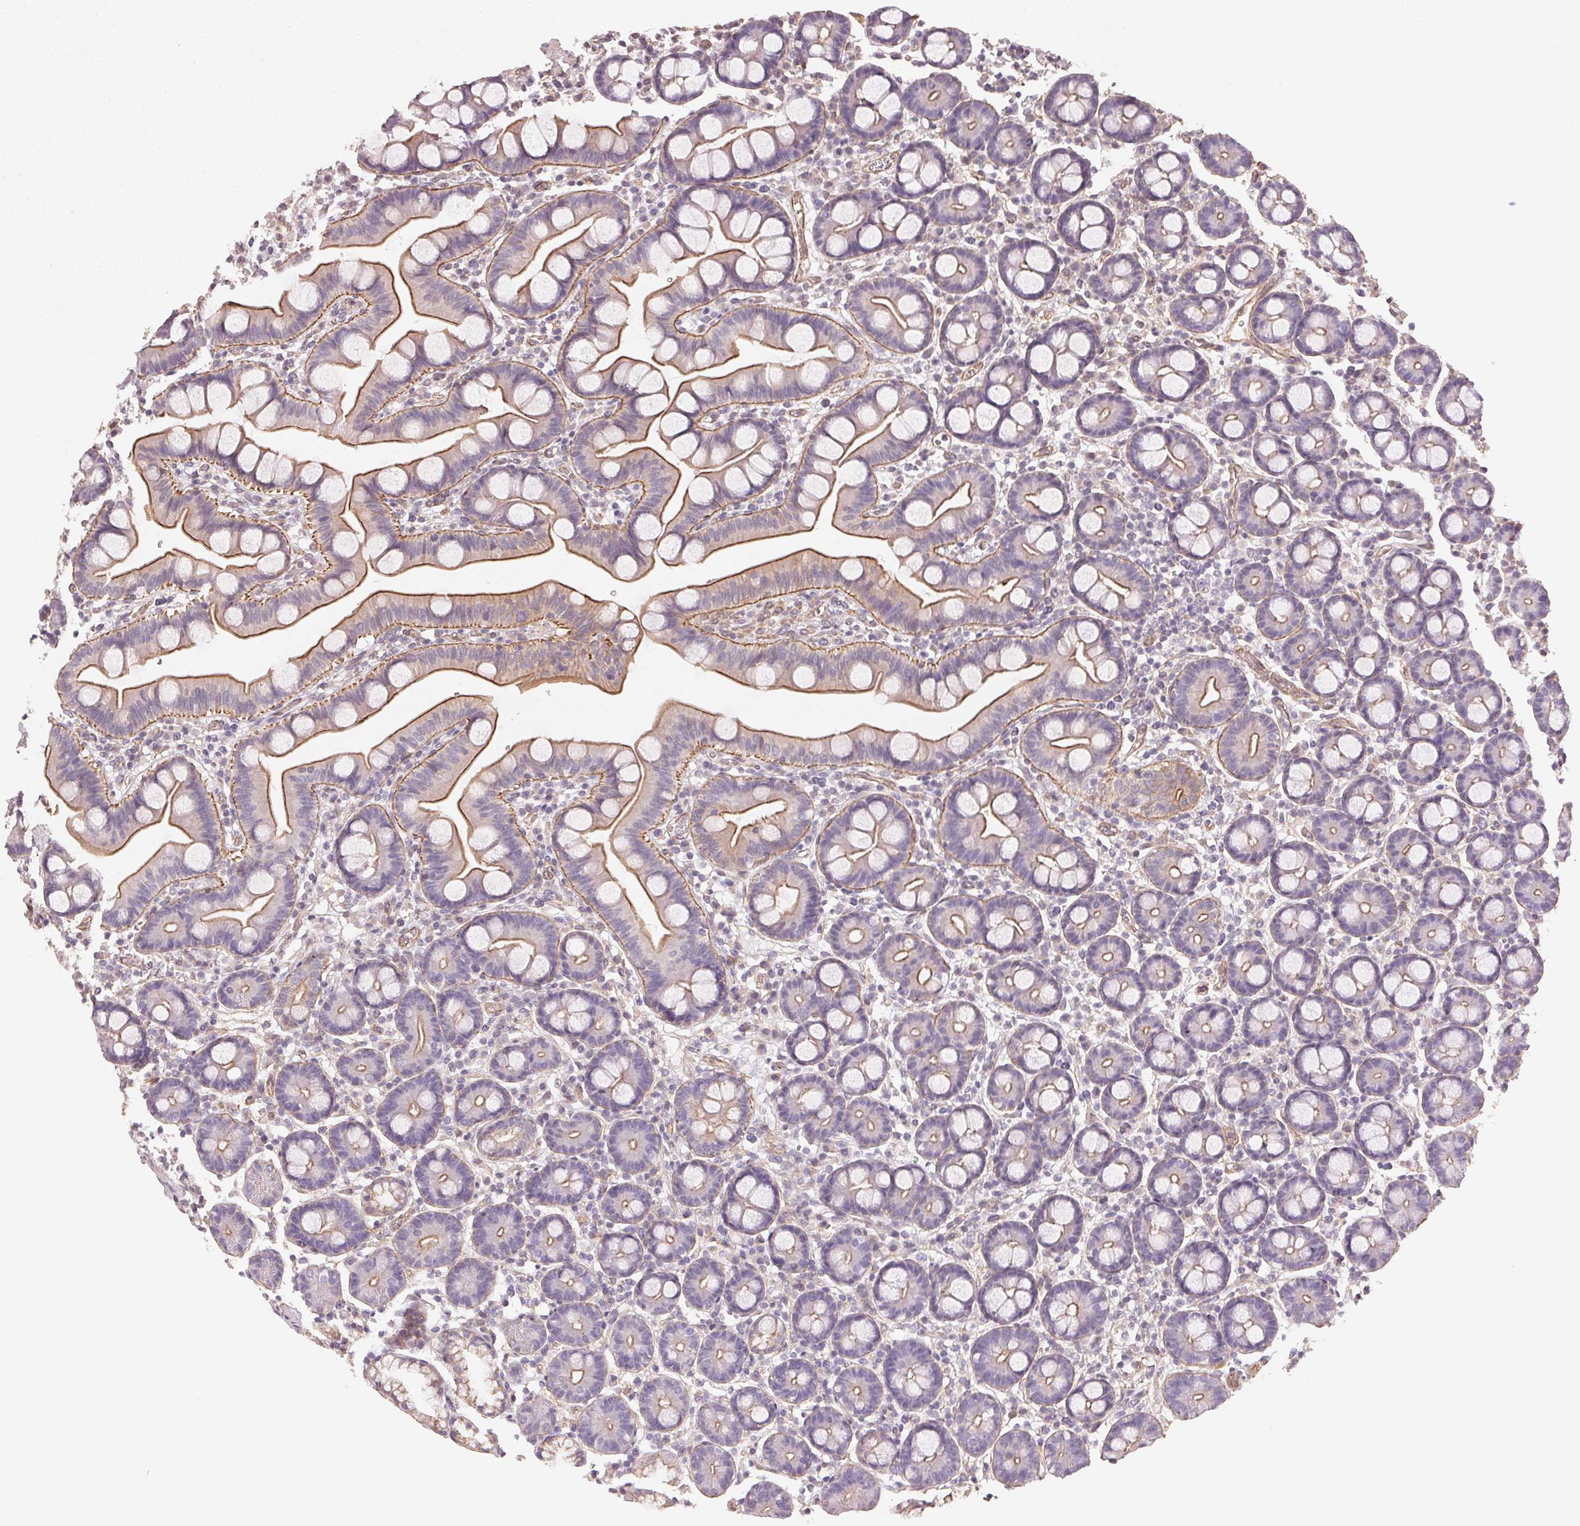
{"staining": {"intensity": "moderate", "quantity": "25%-75%", "location": "cytoplasmic/membranous"}, "tissue": "duodenum", "cell_type": "Glandular cells", "image_type": "normal", "snomed": [{"axis": "morphology", "description": "Normal tissue, NOS"}, {"axis": "topography", "description": "Pancreas"}, {"axis": "topography", "description": "Duodenum"}], "caption": "Moderate cytoplasmic/membranous protein expression is identified in approximately 25%-75% of glandular cells in duodenum. (DAB IHC with brightfield microscopy, high magnification).", "gene": "PLA2G4F", "patient": {"sex": "male", "age": 59}}